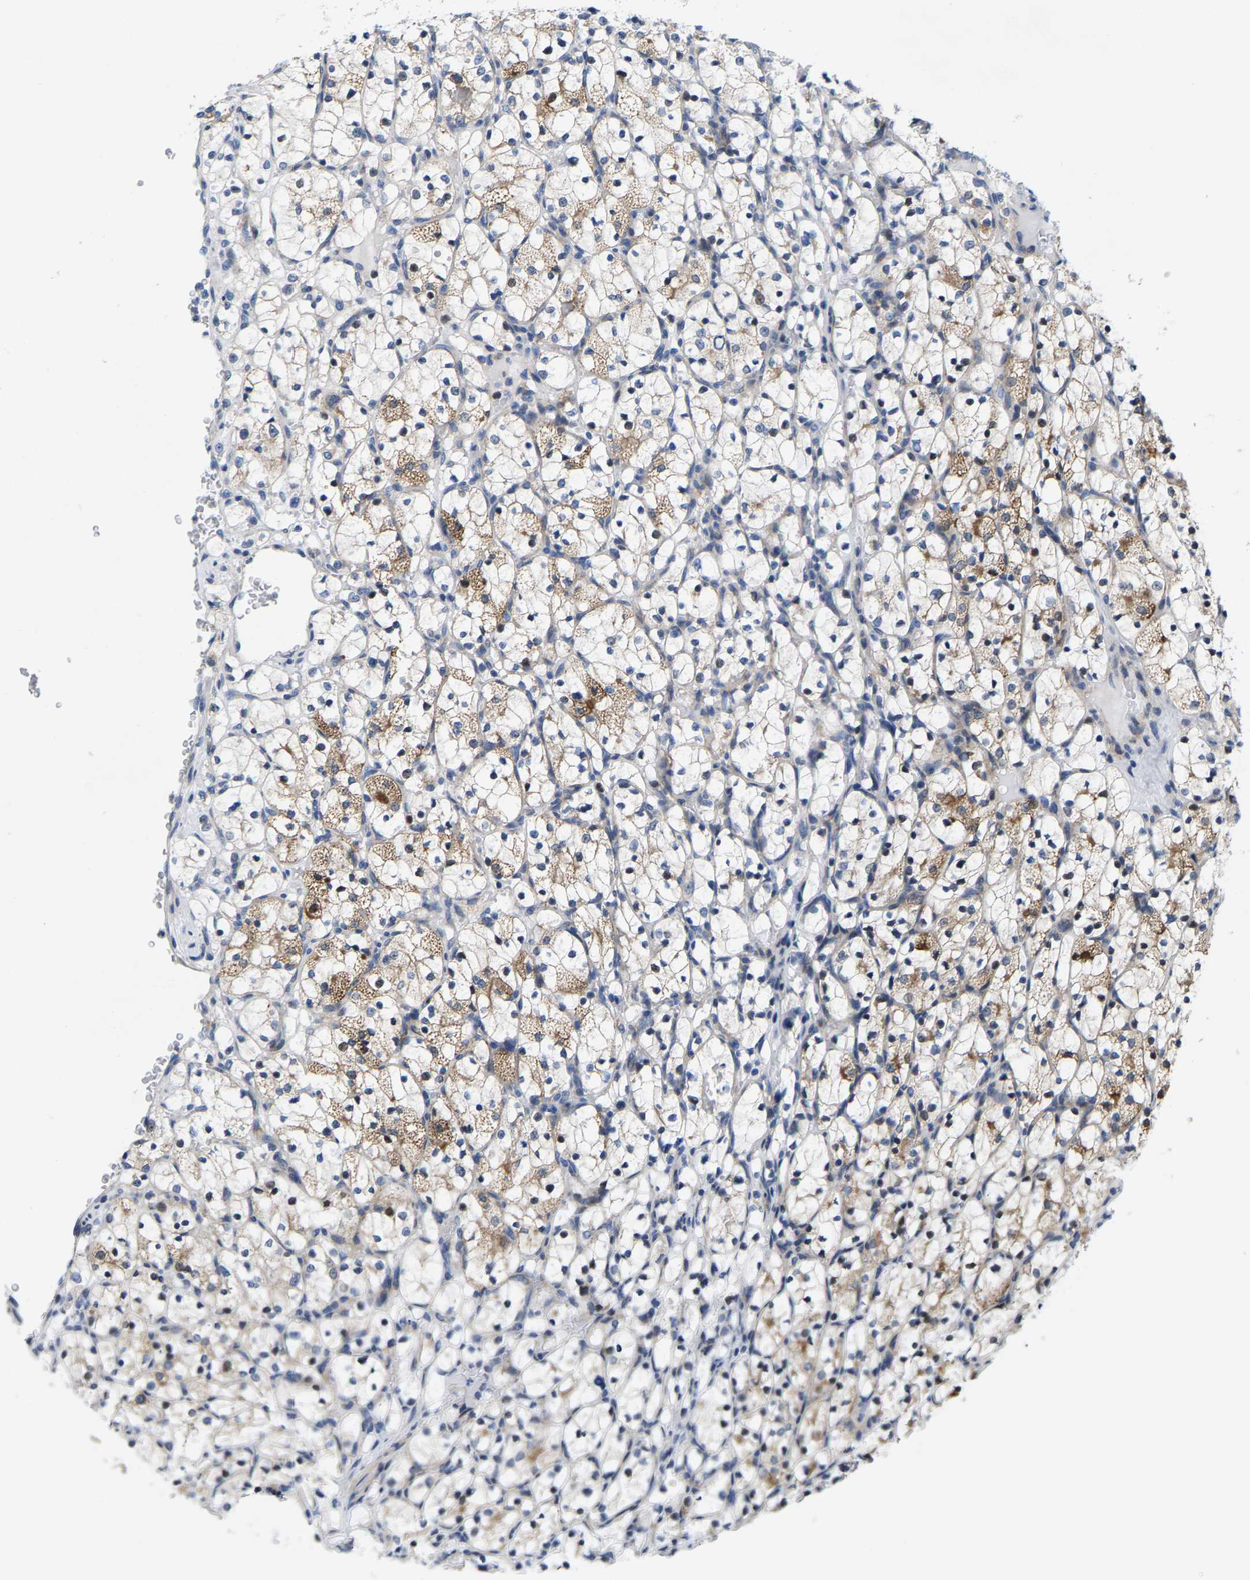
{"staining": {"intensity": "moderate", "quantity": "<25%", "location": "cytoplasmic/membranous"}, "tissue": "renal cancer", "cell_type": "Tumor cells", "image_type": "cancer", "snomed": [{"axis": "morphology", "description": "Adenocarcinoma, NOS"}, {"axis": "topography", "description": "Kidney"}], "caption": "Immunohistochemistry (IHC) histopathology image of neoplastic tissue: renal cancer stained using immunohistochemistry reveals low levels of moderate protein expression localized specifically in the cytoplasmic/membranous of tumor cells, appearing as a cytoplasmic/membranous brown color.", "gene": "KLHL1", "patient": {"sex": "female", "age": 69}}